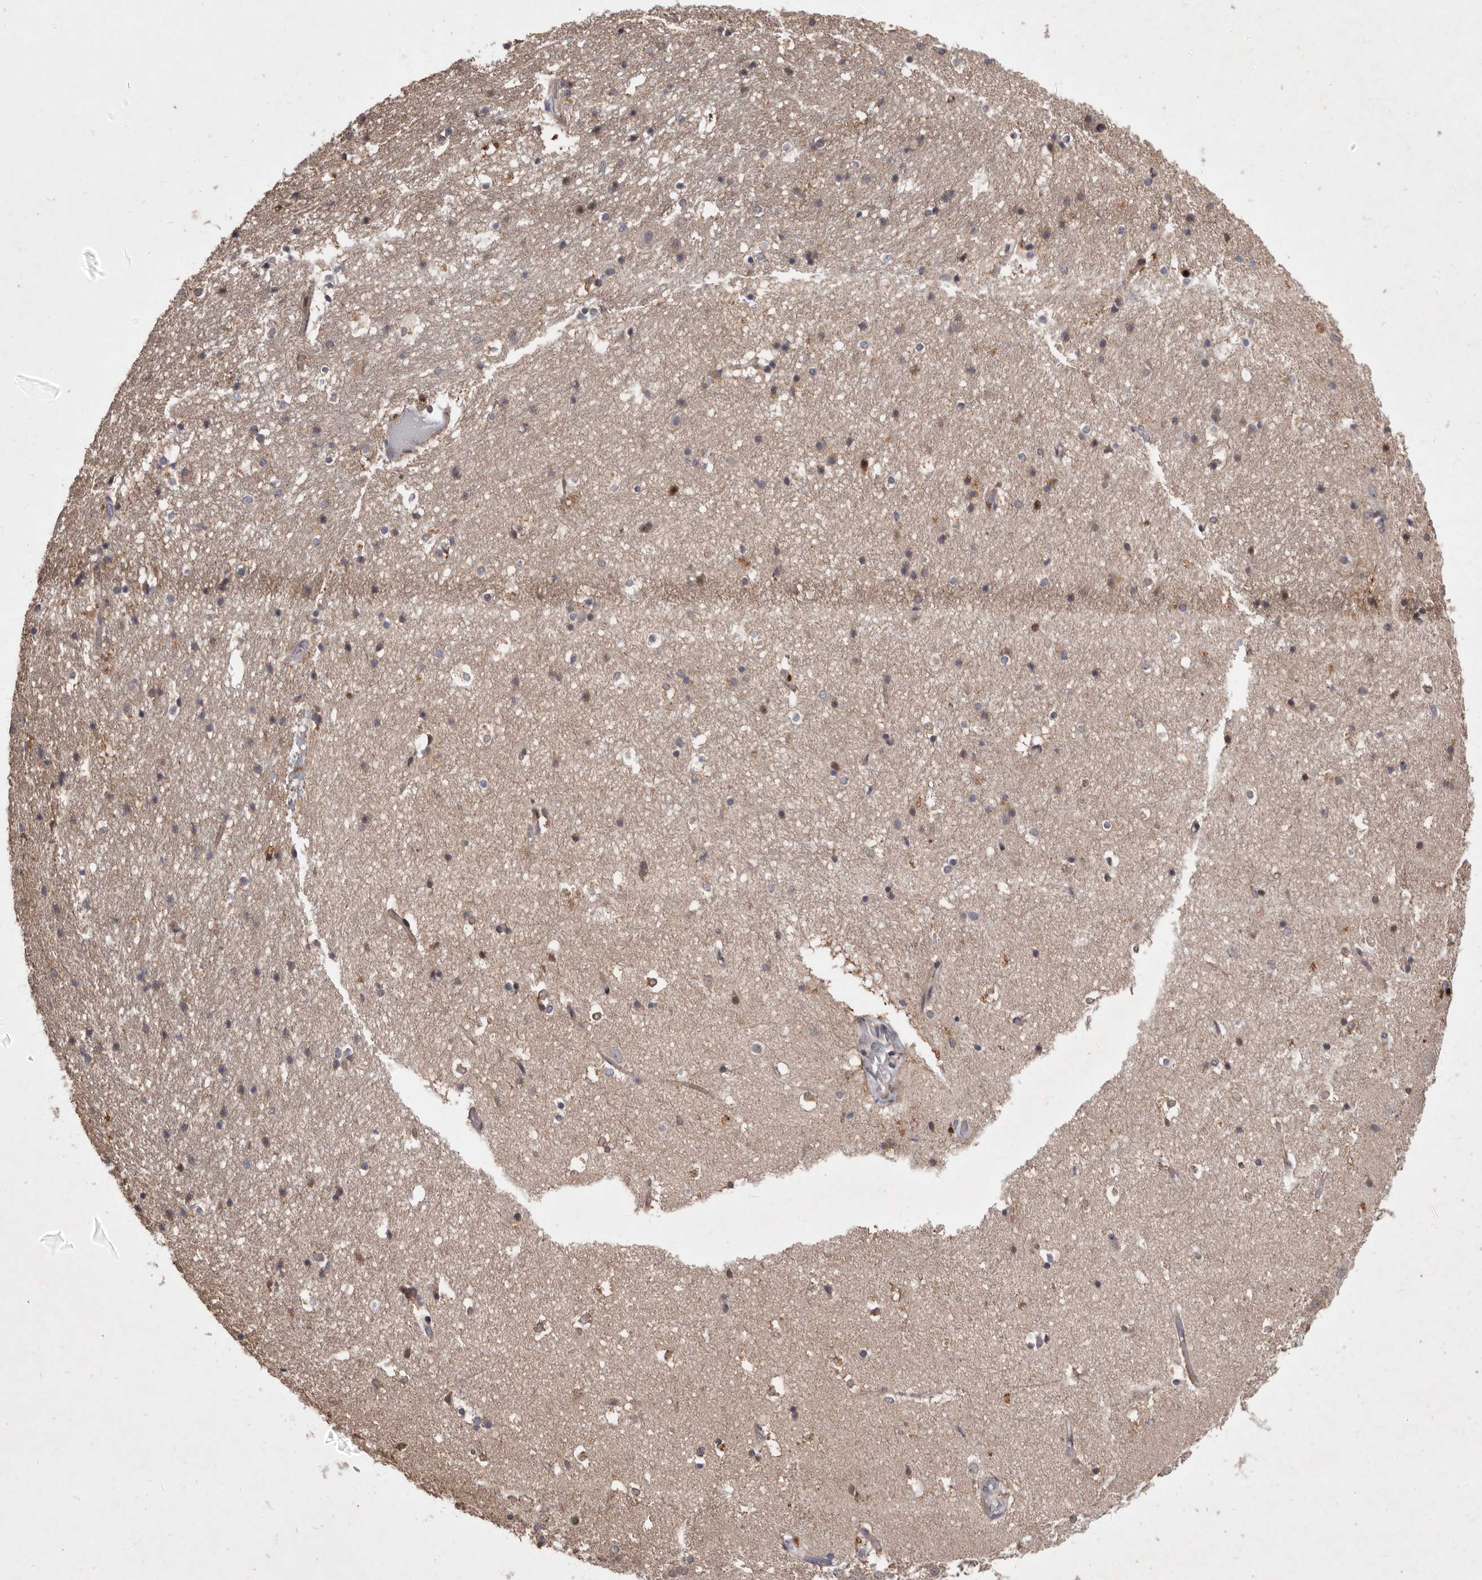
{"staining": {"intensity": "moderate", "quantity": "<25%", "location": "cytoplasmic/membranous,nuclear"}, "tissue": "hippocampus", "cell_type": "Glial cells", "image_type": "normal", "snomed": [{"axis": "morphology", "description": "Normal tissue, NOS"}, {"axis": "topography", "description": "Hippocampus"}], "caption": "Hippocampus stained with DAB (3,3'-diaminobenzidine) immunohistochemistry shows low levels of moderate cytoplasmic/membranous,nuclear staining in approximately <25% of glial cells. Immunohistochemistry stains the protein of interest in brown and the nuclei are stained blue.", "gene": "FLAD1", "patient": {"sex": "female", "age": 52}}